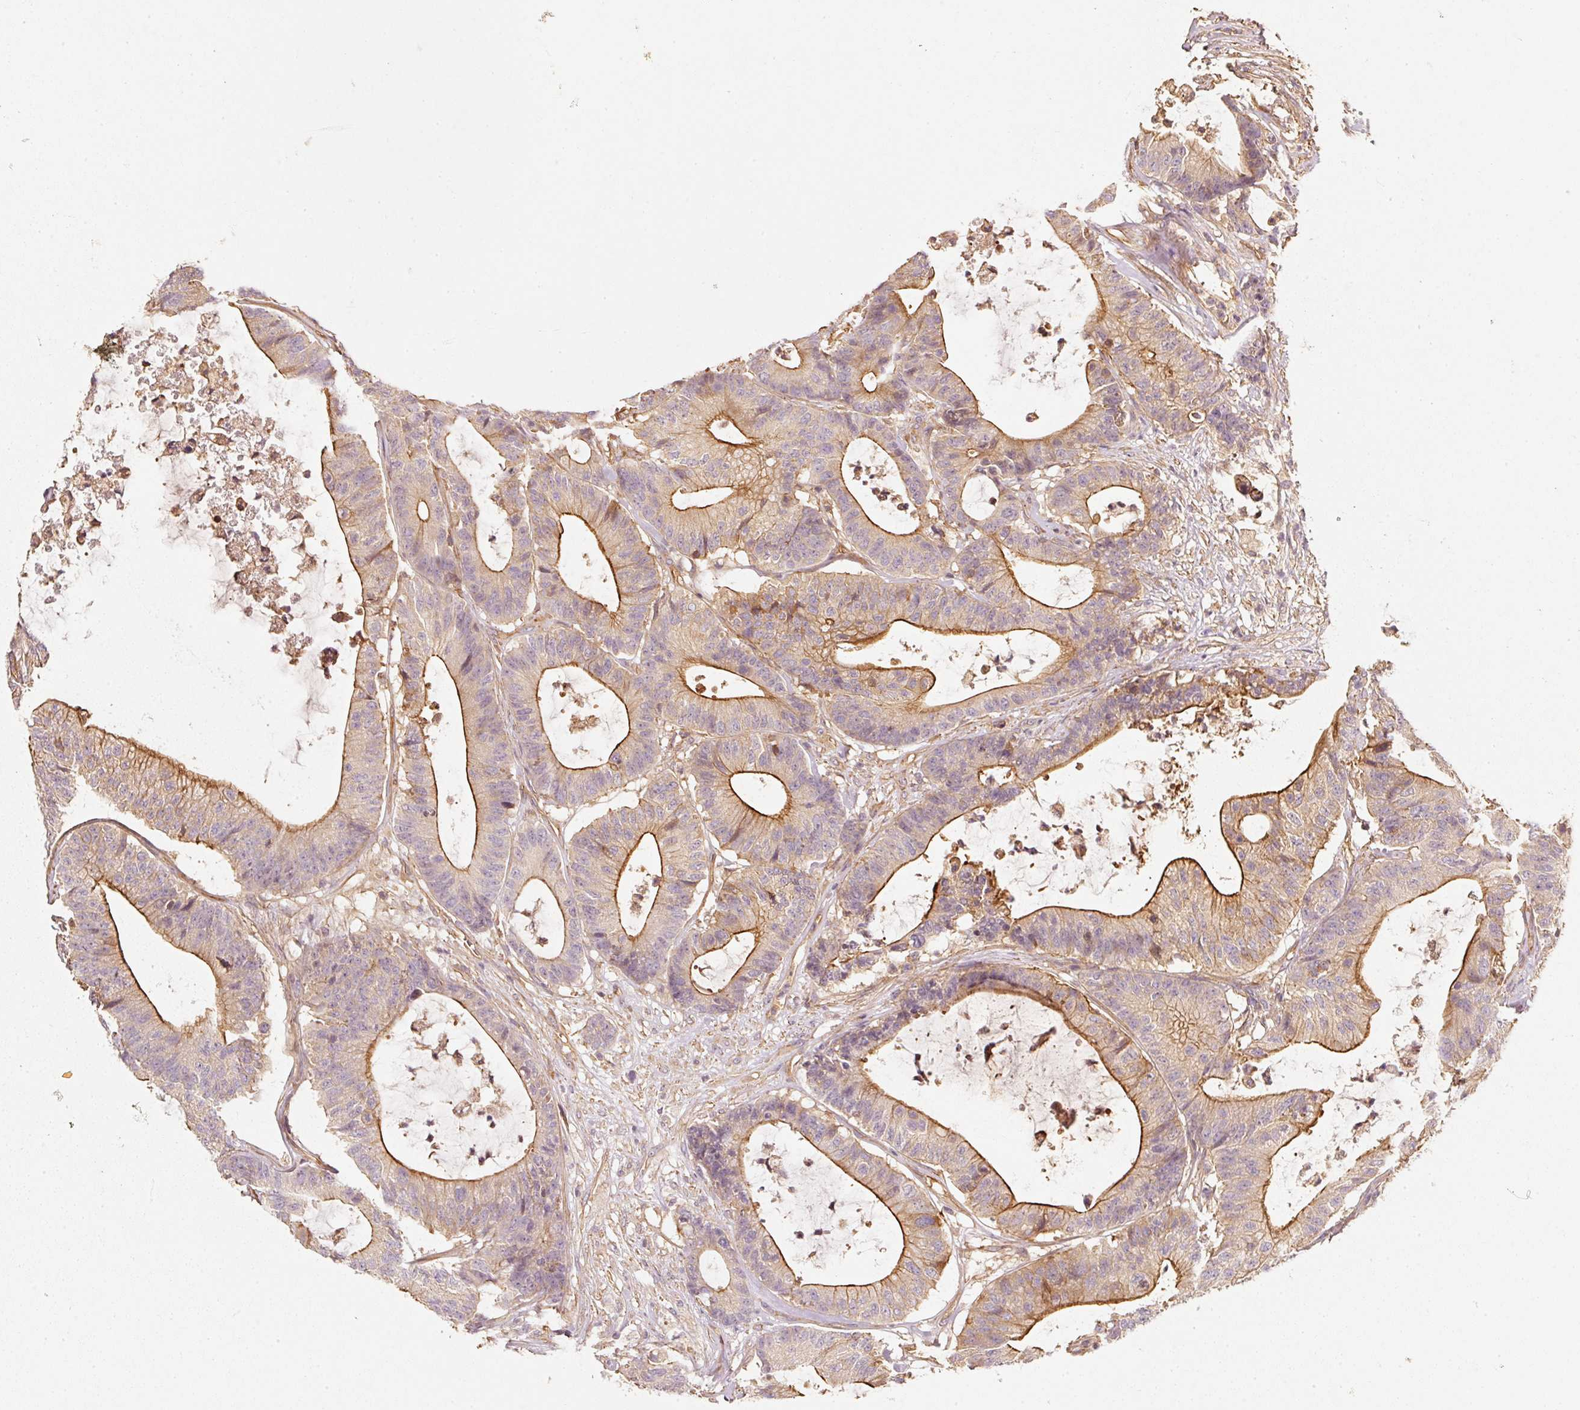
{"staining": {"intensity": "moderate", "quantity": ">75%", "location": "cytoplasmic/membranous"}, "tissue": "colorectal cancer", "cell_type": "Tumor cells", "image_type": "cancer", "snomed": [{"axis": "morphology", "description": "Adenocarcinoma, NOS"}, {"axis": "topography", "description": "Colon"}], "caption": "DAB immunohistochemical staining of human adenocarcinoma (colorectal) displays moderate cytoplasmic/membranous protein positivity in approximately >75% of tumor cells.", "gene": "CEP95", "patient": {"sex": "female", "age": 84}}